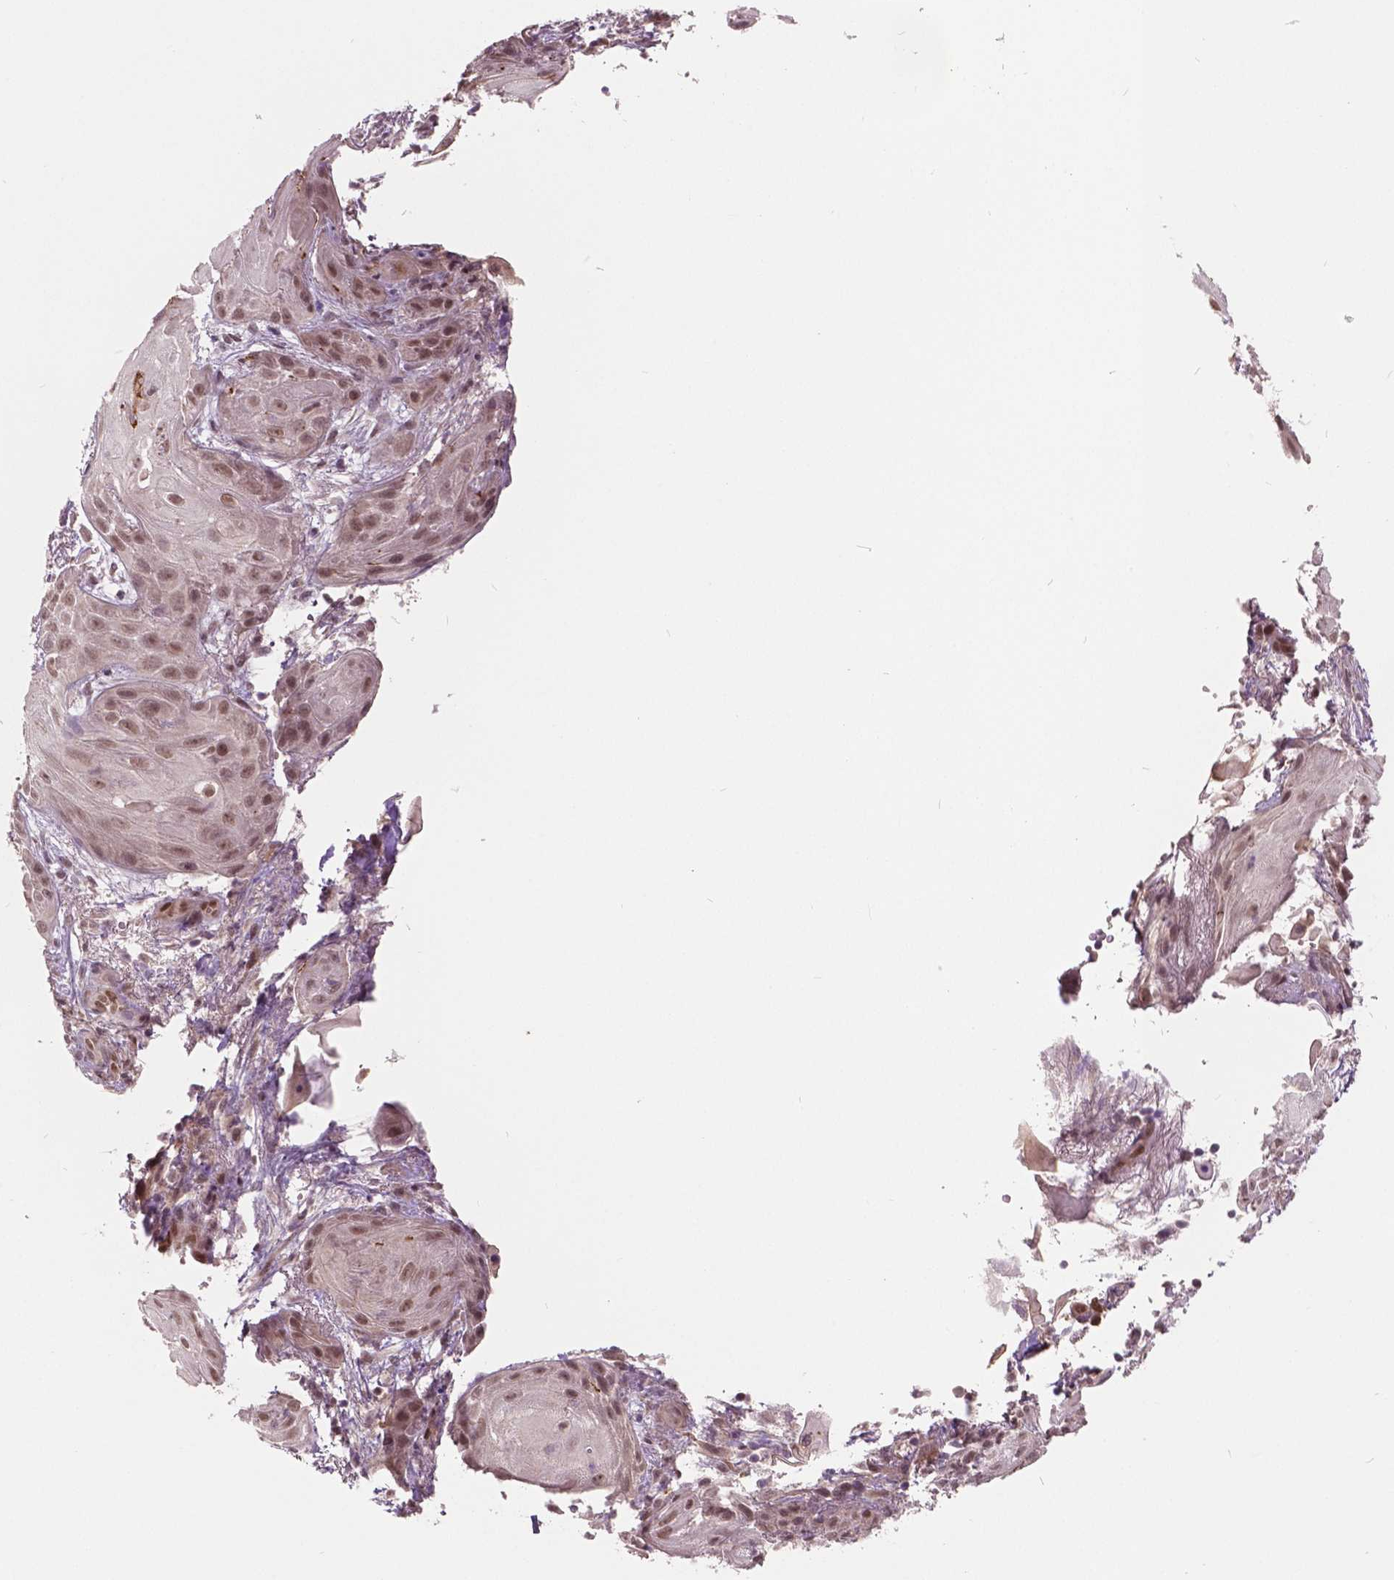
{"staining": {"intensity": "weak", "quantity": ">75%", "location": "nuclear"}, "tissue": "skin cancer", "cell_type": "Tumor cells", "image_type": "cancer", "snomed": [{"axis": "morphology", "description": "Squamous cell carcinoma, NOS"}, {"axis": "topography", "description": "Skin"}], "caption": "This is a histology image of IHC staining of skin squamous cell carcinoma, which shows weak staining in the nuclear of tumor cells.", "gene": "HMBOX1", "patient": {"sex": "male", "age": 62}}